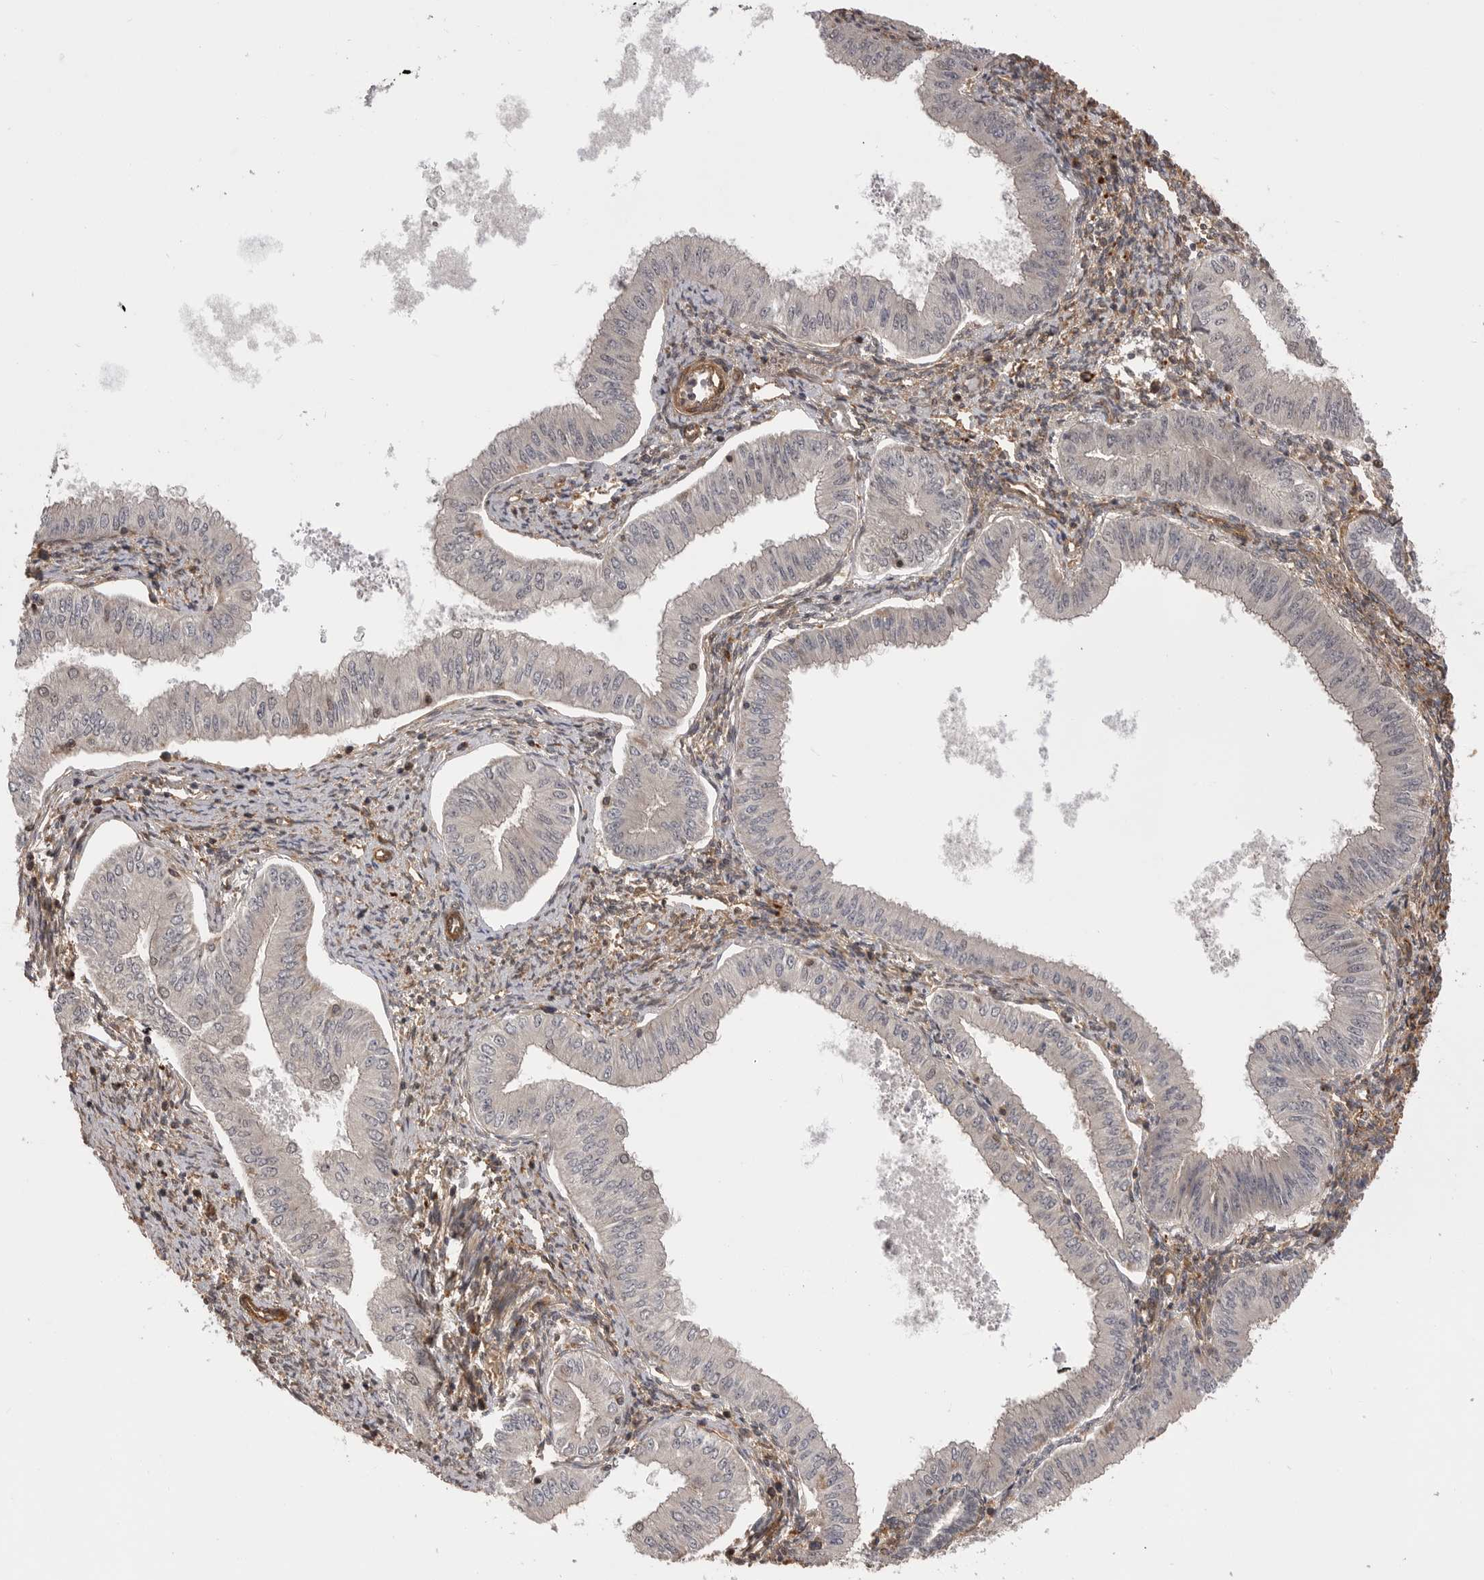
{"staining": {"intensity": "weak", "quantity": "<25%", "location": "nuclear"}, "tissue": "endometrial cancer", "cell_type": "Tumor cells", "image_type": "cancer", "snomed": [{"axis": "morphology", "description": "Normal tissue, NOS"}, {"axis": "morphology", "description": "Adenocarcinoma, NOS"}, {"axis": "topography", "description": "Endometrium"}], "caption": "This photomicrograph is of endometrial adenocarcinoma stained with immunohistochemistry (IHC) to label a protein in brown with the nuclei are counter-stained blue. There is no expression in tumor cells.", "gene": "TRIM56", "patient": {"sex": "female", "age": 53}}